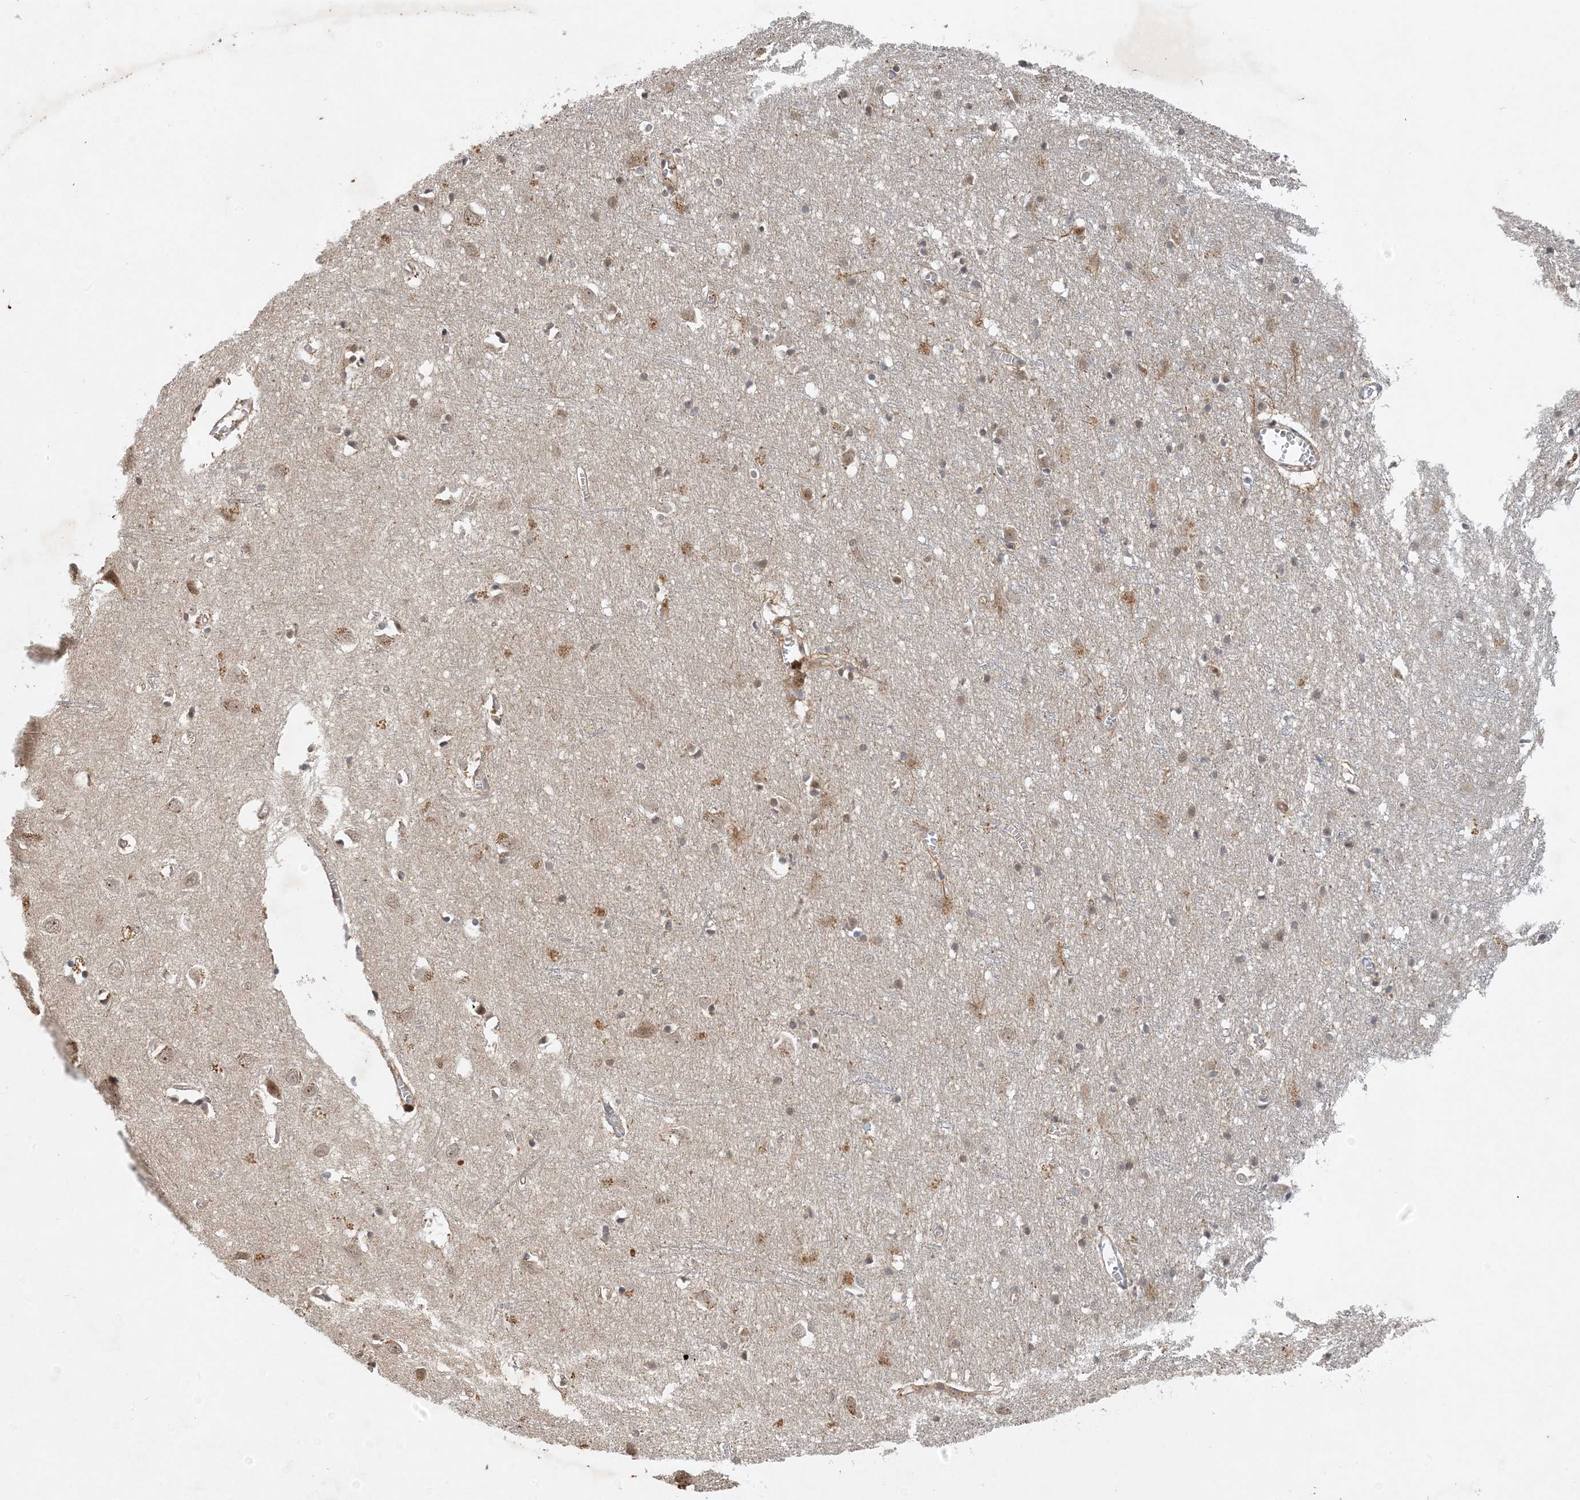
{"staining": {"intensity": "weak", "quantity": "25%-75%", "location": "cytoplasmic/membranous"}, "tissue": "cerebral cortex", "cell_type": "Endothelial cells", "image_type": "normal", "snomed": [{"axis": "morphology", "description": "Normal tissue, NOS"}, {"axis": "topography", "description": "Cerebral cortex"}], "caption": "Immunohistochemical staining of benign human cerebral cortex displays weak cytoplasmic/membranous protein positivity in approximately 25%-75% of endothelial cells.", "gene": "ZCCHC4", "patient": {"sex": "female", "age": 64}}